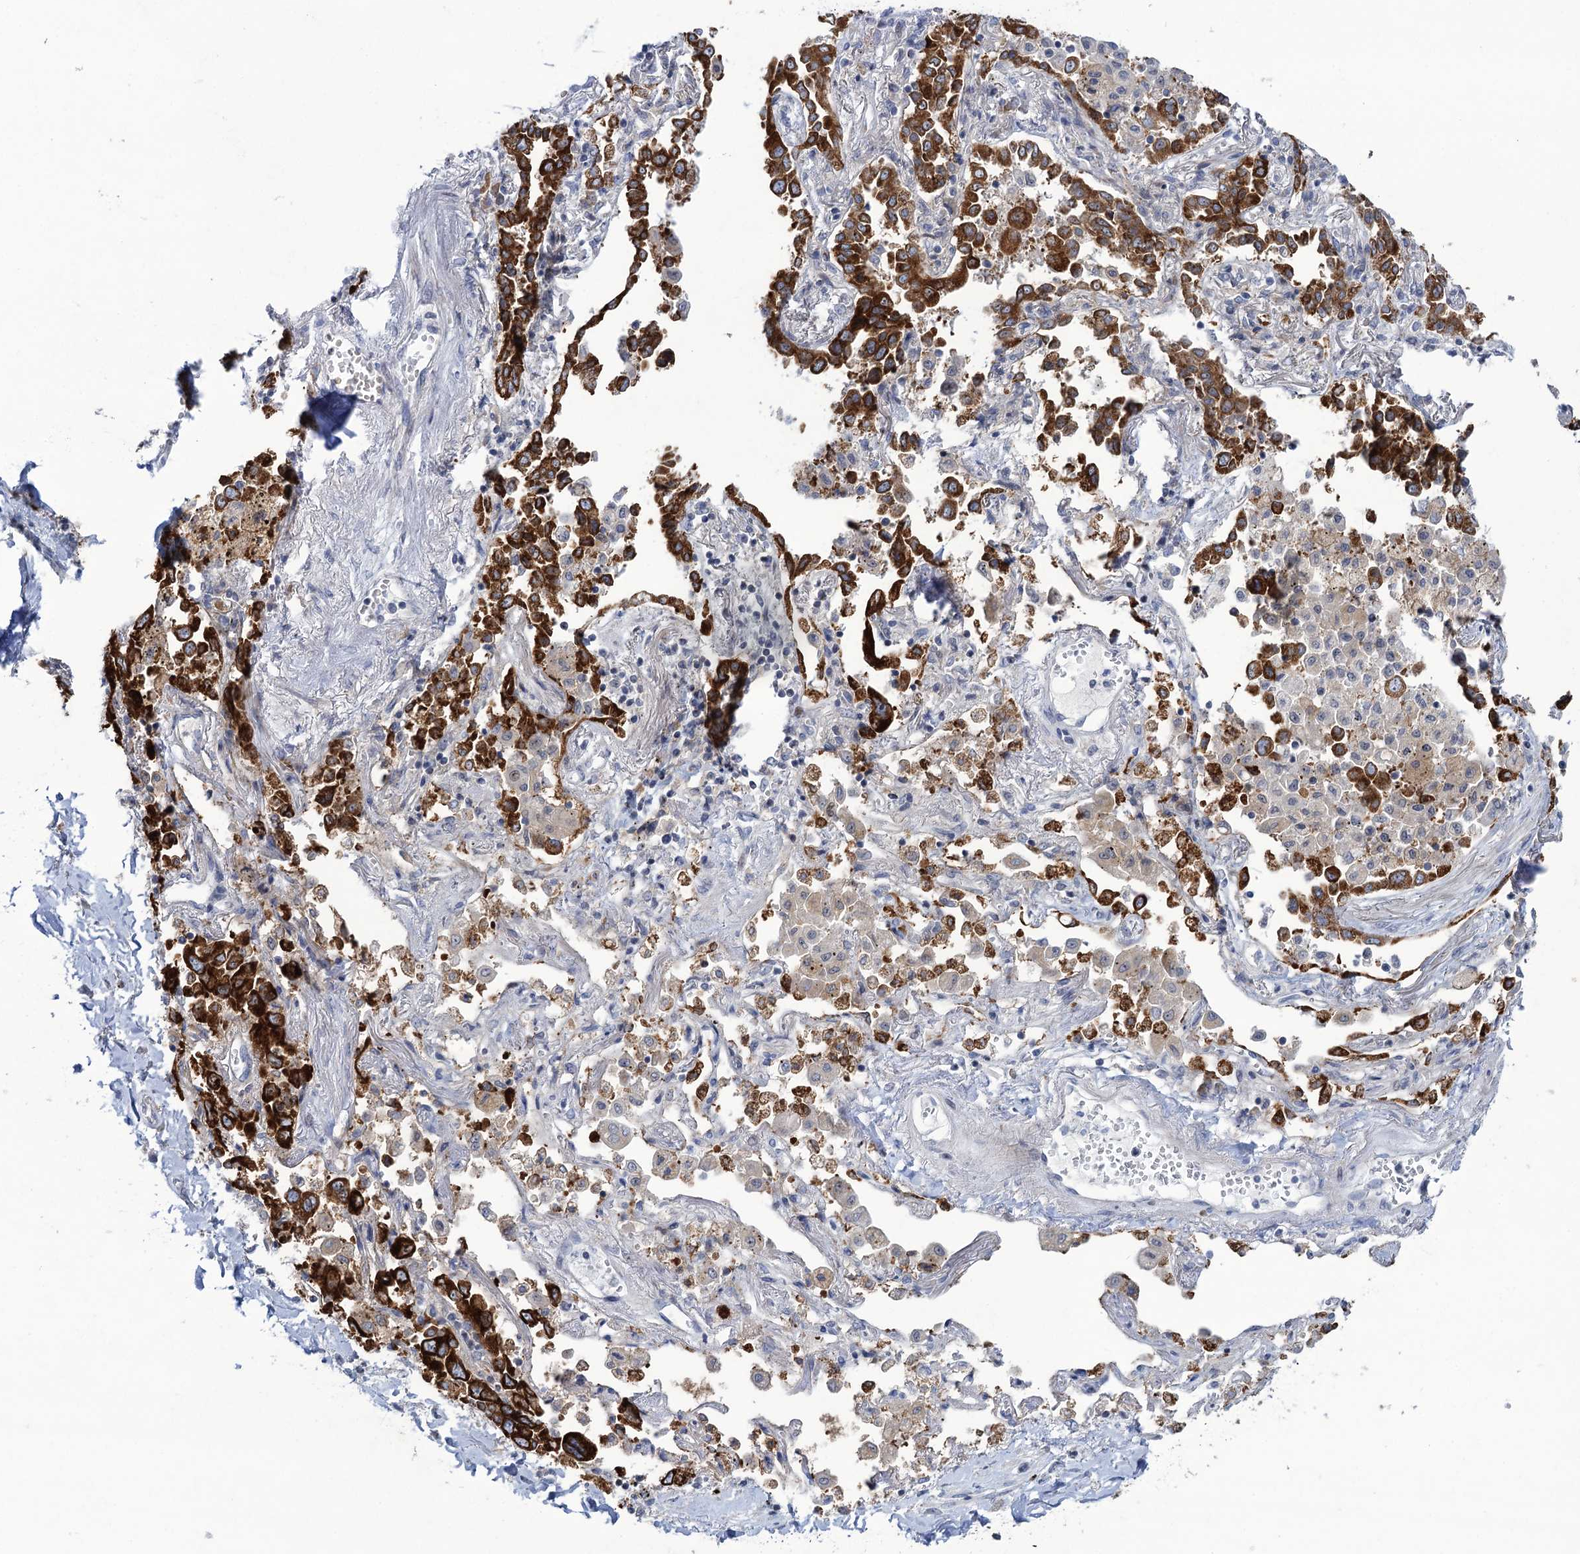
{"staining": {"intensity": "strong", "quantity": ">75%", "location": "cytoplasmic/membranous"}, "tissue": "lung cancer", "cell_type": "Tumor cells", "image_type": "cancer", "snomed": [{"axis": "morphology", "description": "Adenocarcinoma, NOS"}, {"axis": "topography", "description": "Lung"}], "caption": "Lung adenocarcinoma stained with a protein marker exhibits strong staining in tumor cells.", "gene": "QPCTL", "patient": {"sex": "male", "age": 67}}